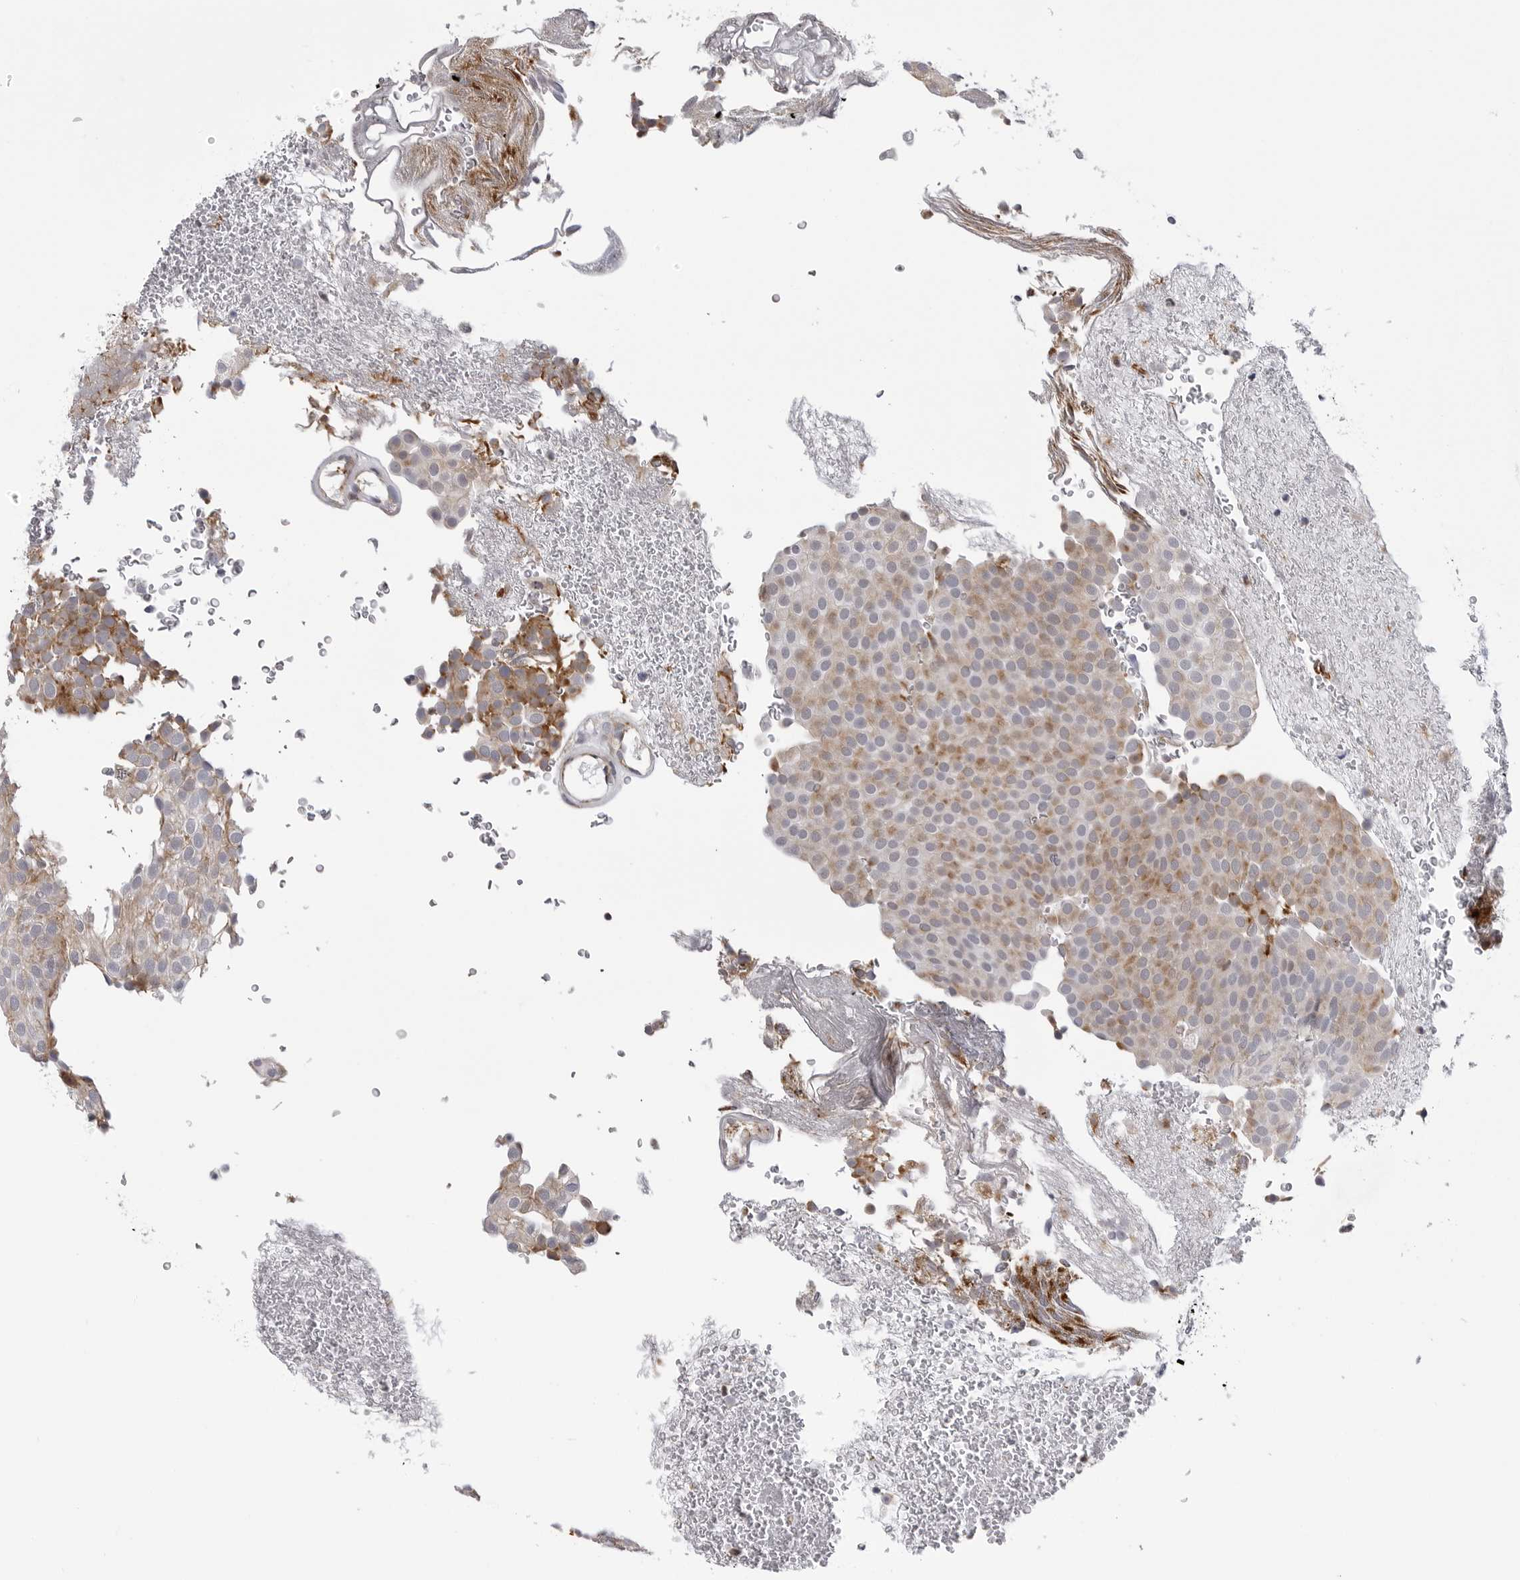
{"staining": {"intensity": "moderate", "quantity": ">75%", "location": "cytoplasmic/membranous"}, "tissue": "urothelial cancer", "cell_type": "Tumor cells", "image_type": "cancer", "snomed": [{"axis": "morphology", "description": "Urothelial carcinoma, Low grade"}, {"axis": "topography", "description": "Urinary bladder"}], "caption": "A high-resolution micrograph shows IHC staining of urothelial cancer, which demonstrates moderate cytoplasmic/membranous positivity in approximately >75% of tumor cells. (Stains: DAB in brown, nuclei in blue, Microscopy: brightfield microscopy at high magnification).", "gene": "CDK20", "patient": {"sex": "male", "age": 78}}